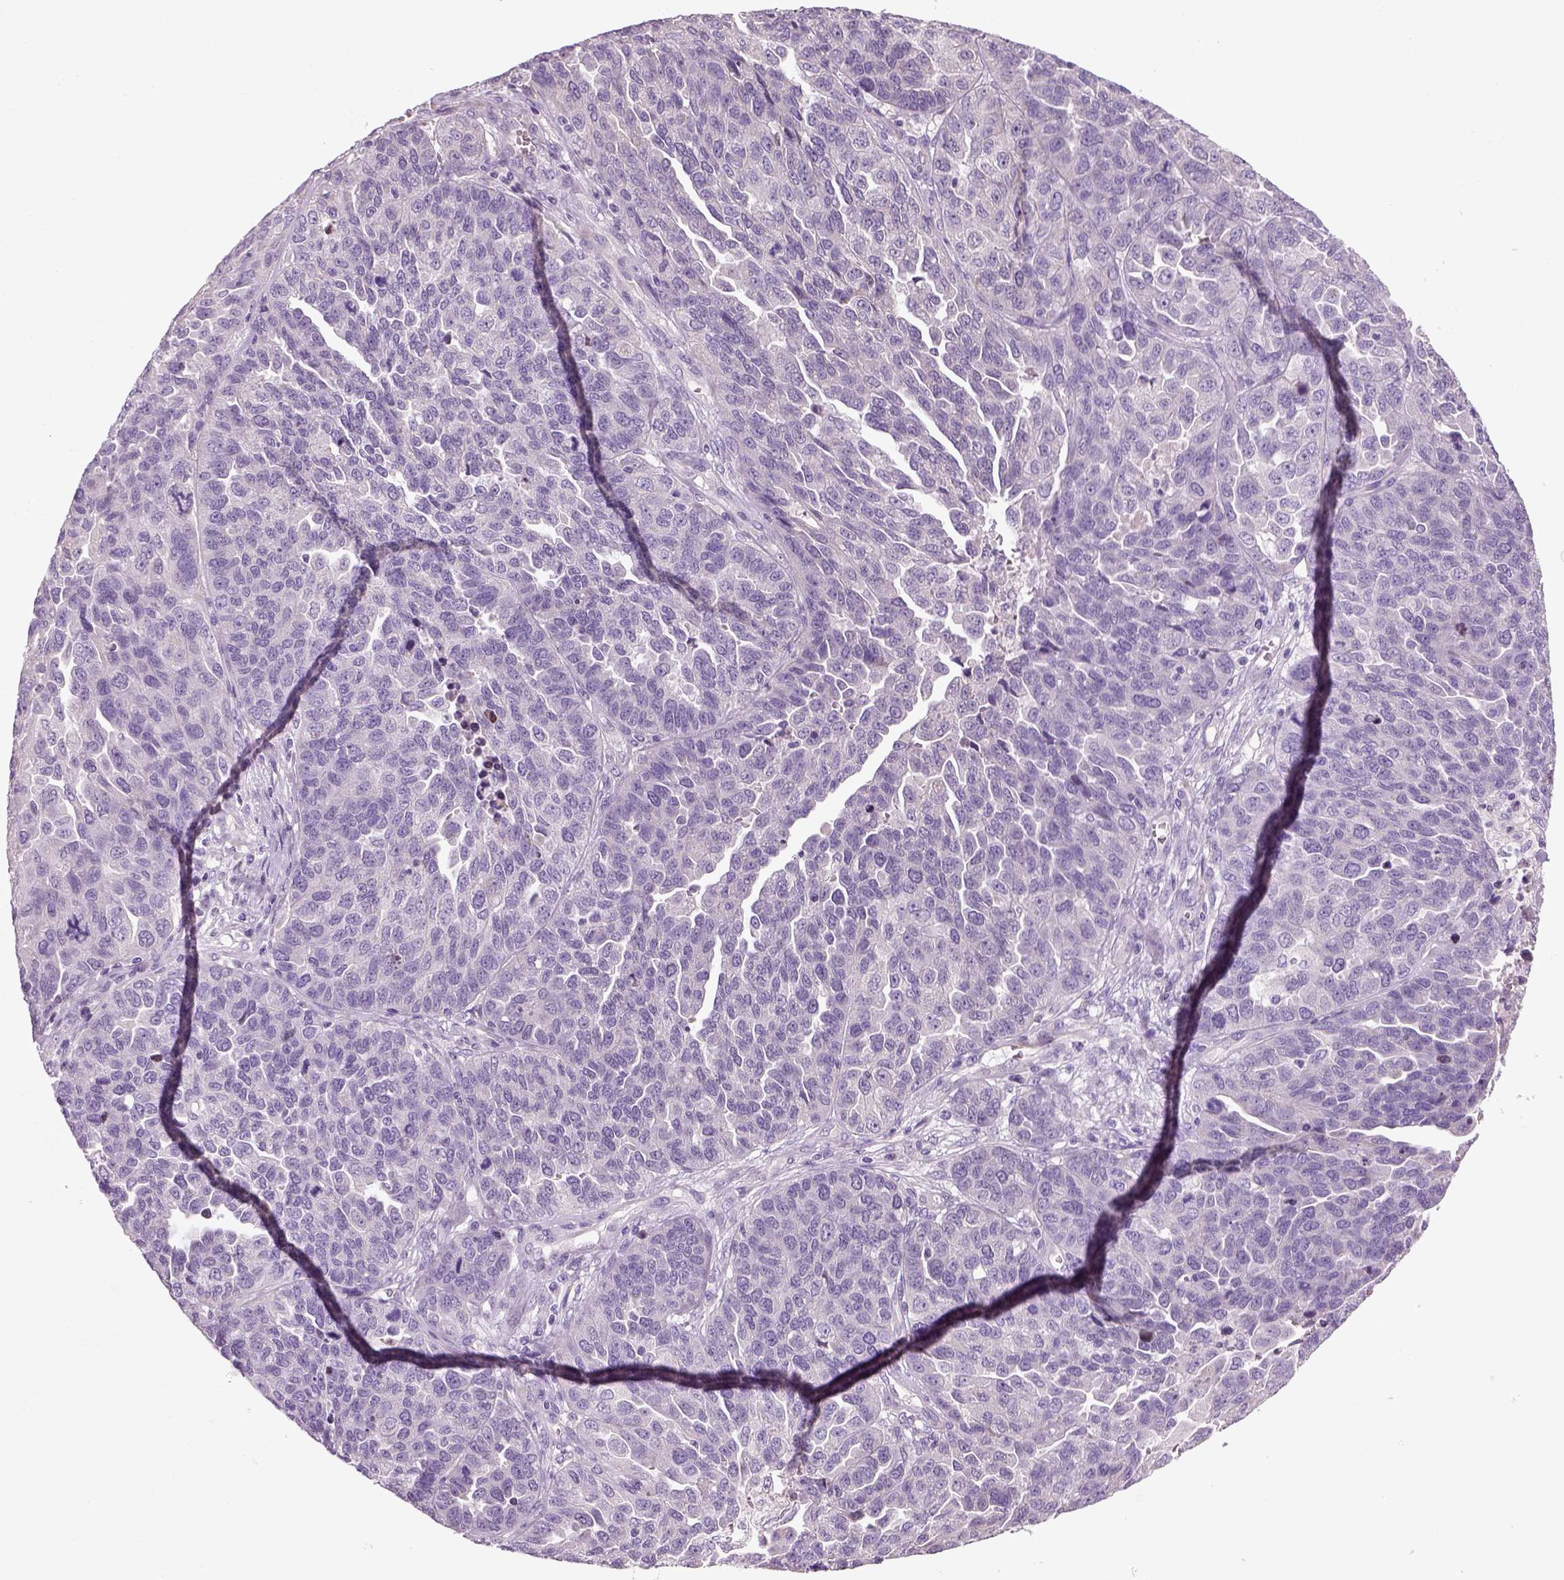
{"staining": {"intensity": "negative", "quantity": "none", "location": "none"}, "tissue": "ovarian cancer", "cell_type": "Tumor cells", "image_type": "cancer", "snomed": [{"axis": "morphology", "description": "Cystadenocarcinoma, serous, NOS"}, {"axis": "topography", "description": "Ovary"}], "caption": "A high-resolution histopathology image shows IHC staining of ovarian serous cystadenocarcinoma, which shows no significant expression in tumor cells.", "gene": "NUDT6", "patient": {"sex": "female", "age": 87}}